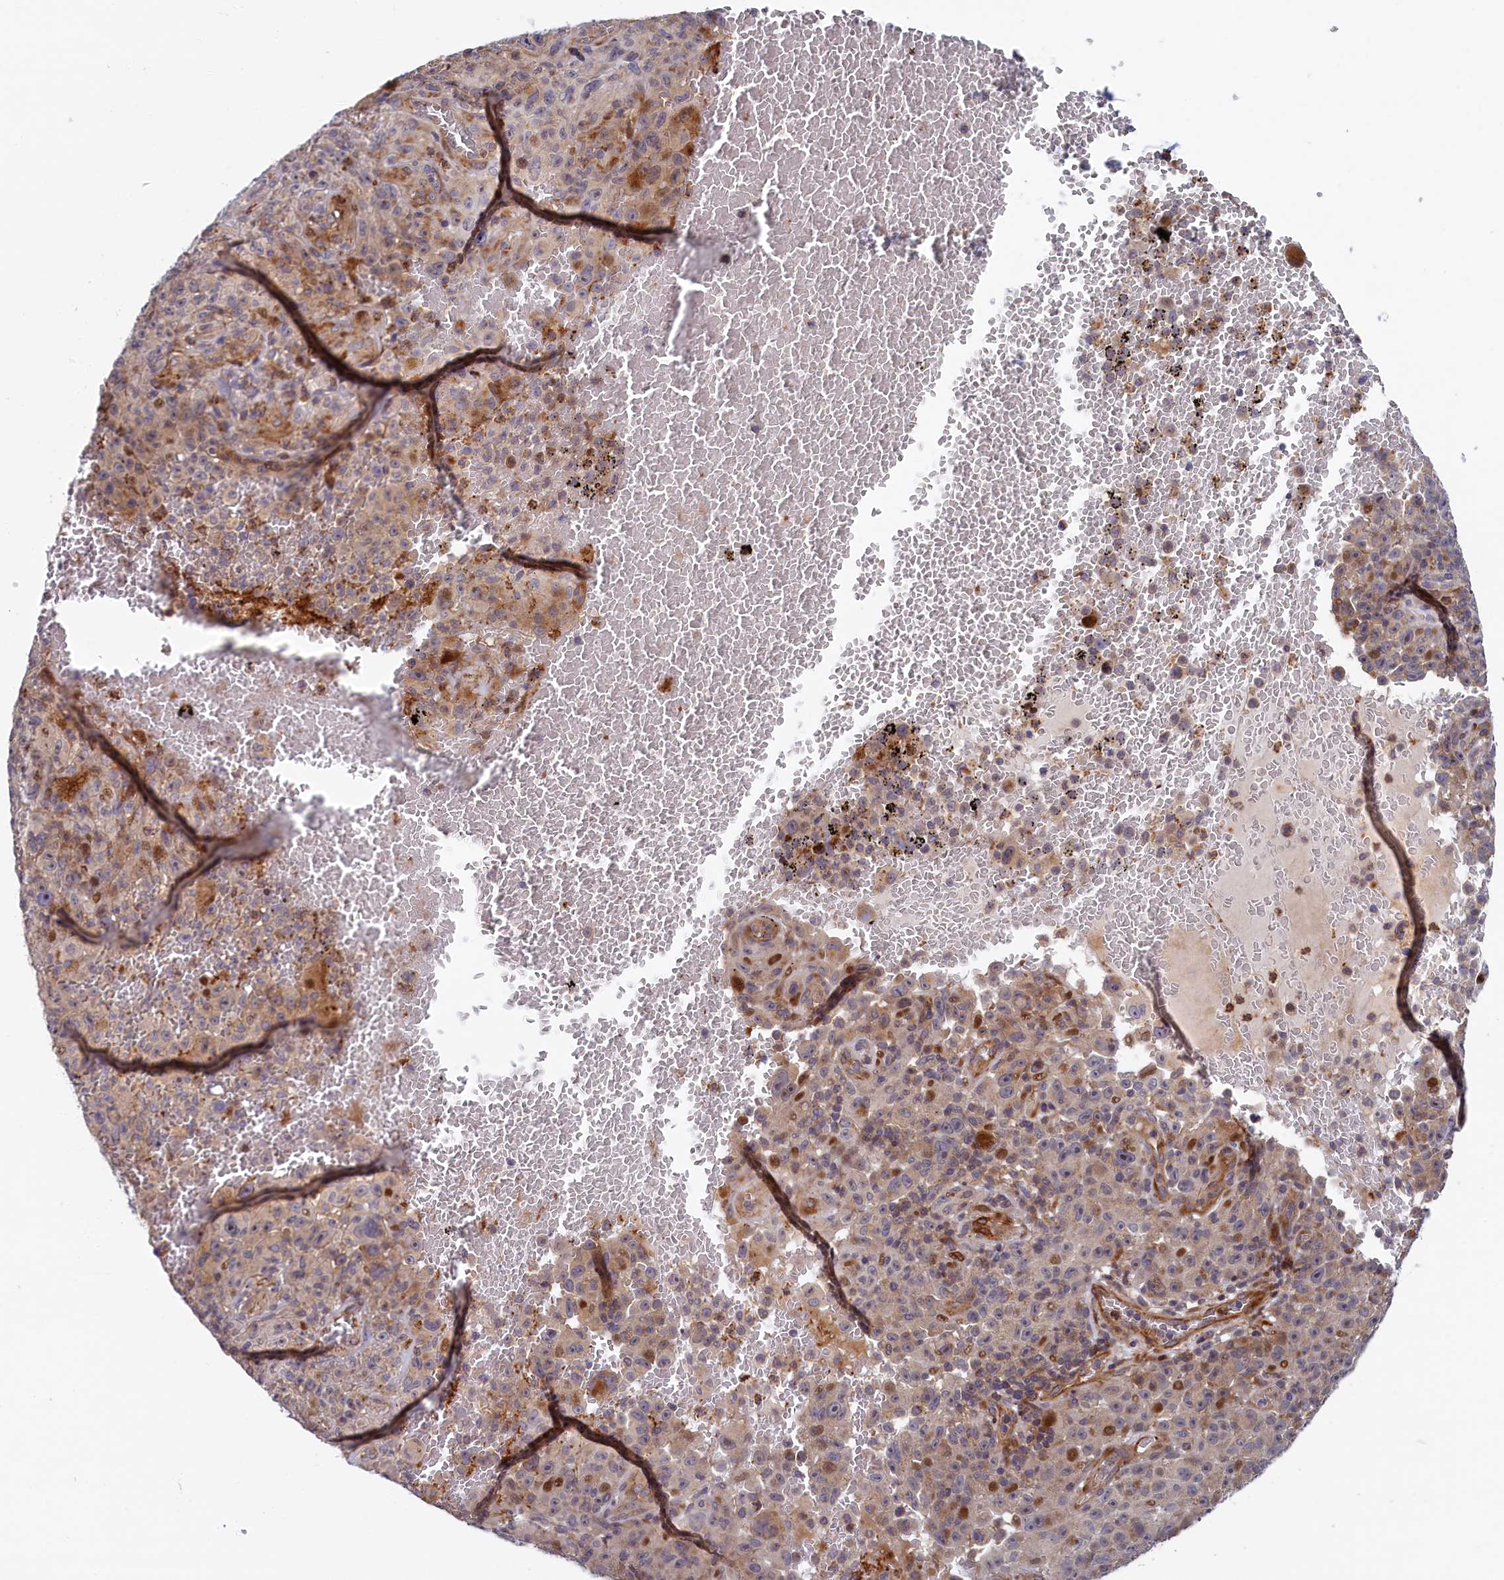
{"staining": {"intensity": "moderate", "quantity": "25%-75%", "location": "nuclear"}, "tissue": "melanoma", "cell_type": "Tumor cells", "image_type": "cancer", "snomed": [{"axis": "morphology", "description": "Malignant melanoma, NOS"}, {"axis": "topography", "description": "Skin"}], "caption": "There is medium levels of moderate nuclear positivity in tumor cells of melanoma, as demonstrated by immunohistochemical staining (brown color).", "gene": "PIK3C3", "patient": {"sex": "female", "age": 82}}